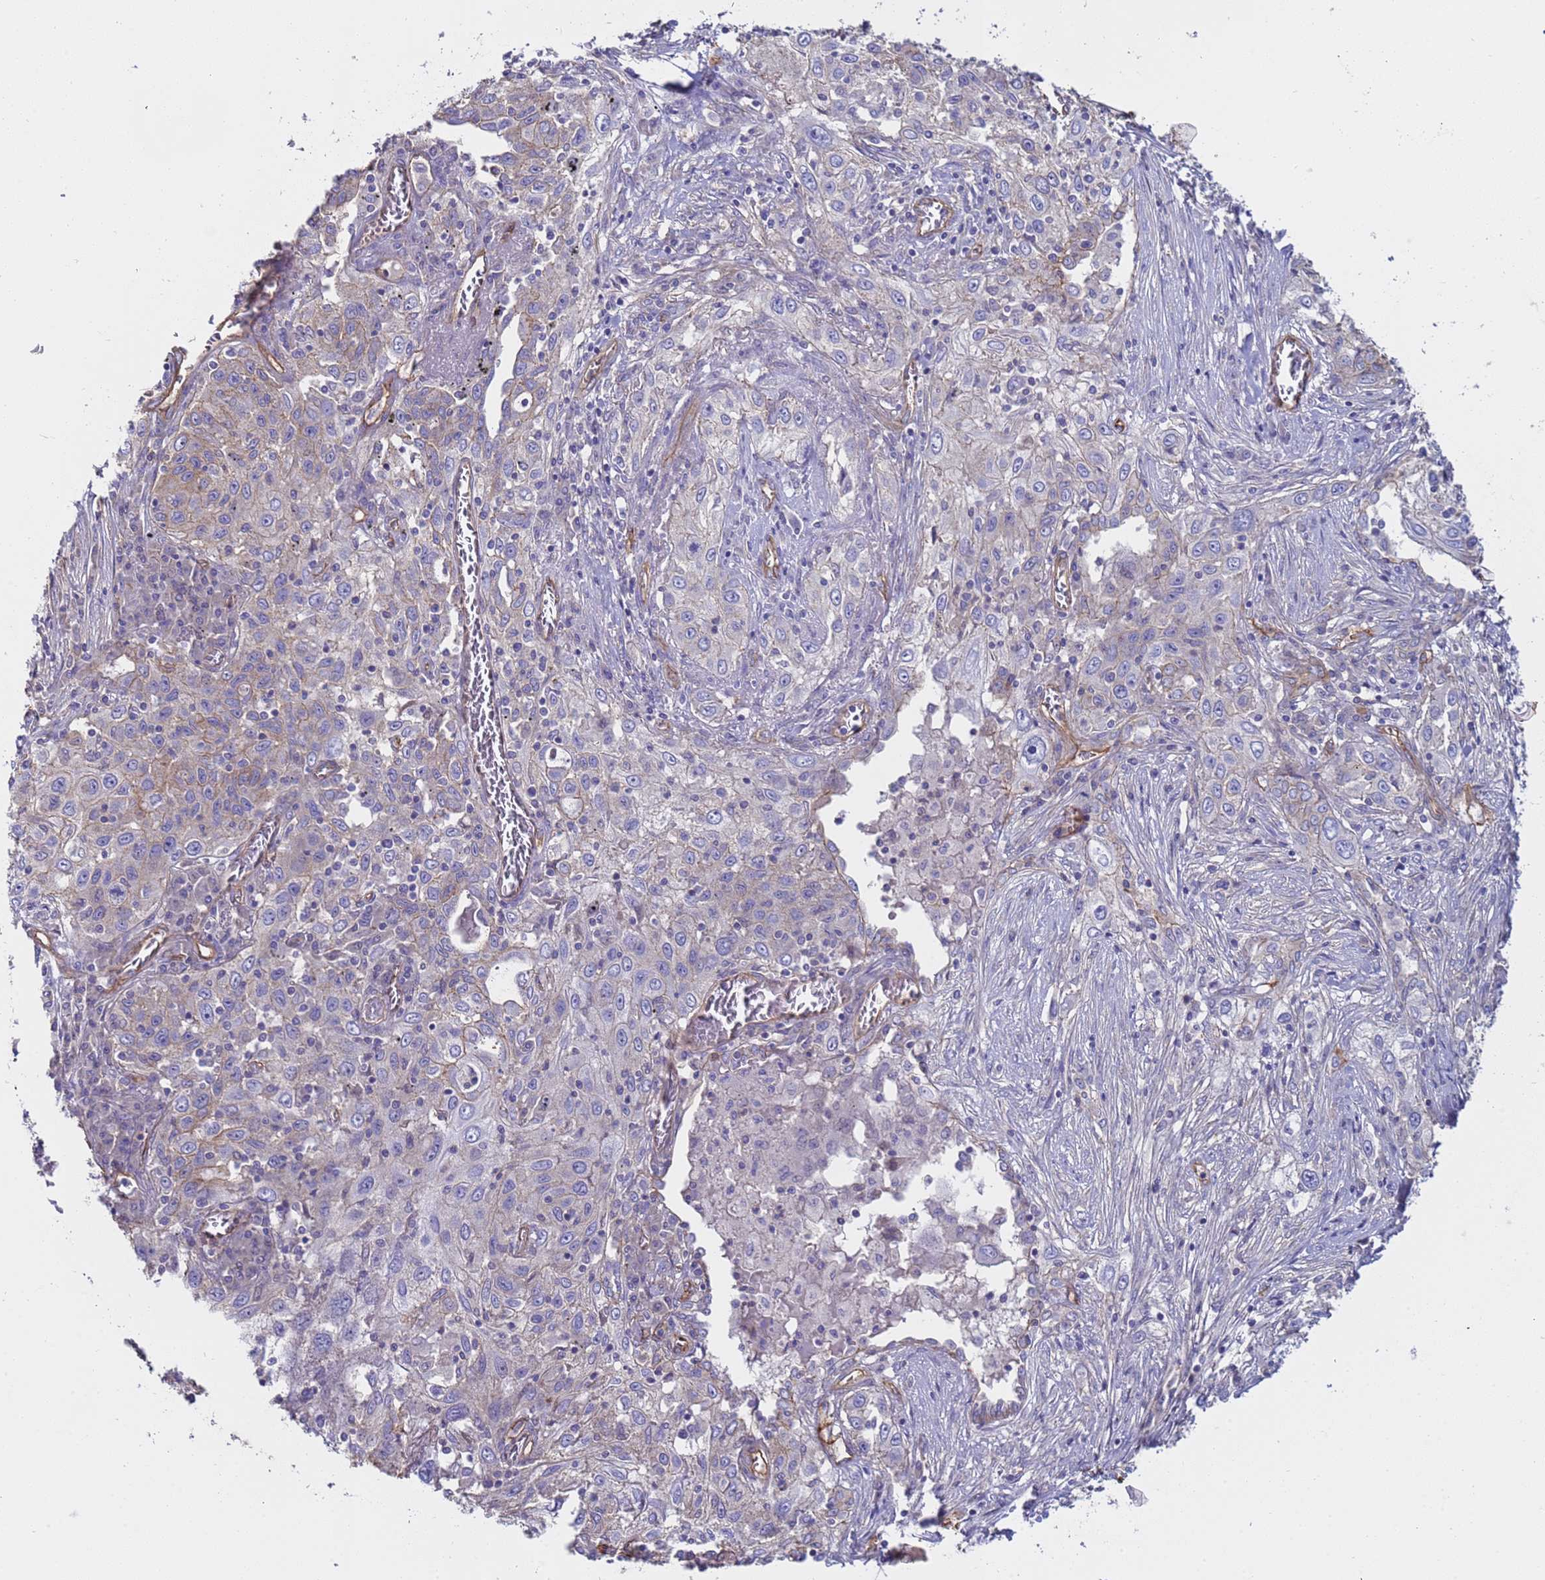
{"staining": {"intensity": "weak", "quantity": "<25%", "location": "cytoplasmic/membranous"}, "tissue": "lung cancer", "cell_type": "Tumor cells", "image_type": "cancer", "snomed": [{"axis": "morphology", "description": "Squamous cell carcinoma, NOS"}, {"axis": "topography", "description": "Lung"}], "caption": "Protein analysis of lung cancer demonstrates no significant positivity in tumor cells.", "gene": "ZNF248", "patient": {"sex": "female", "age": 69}}